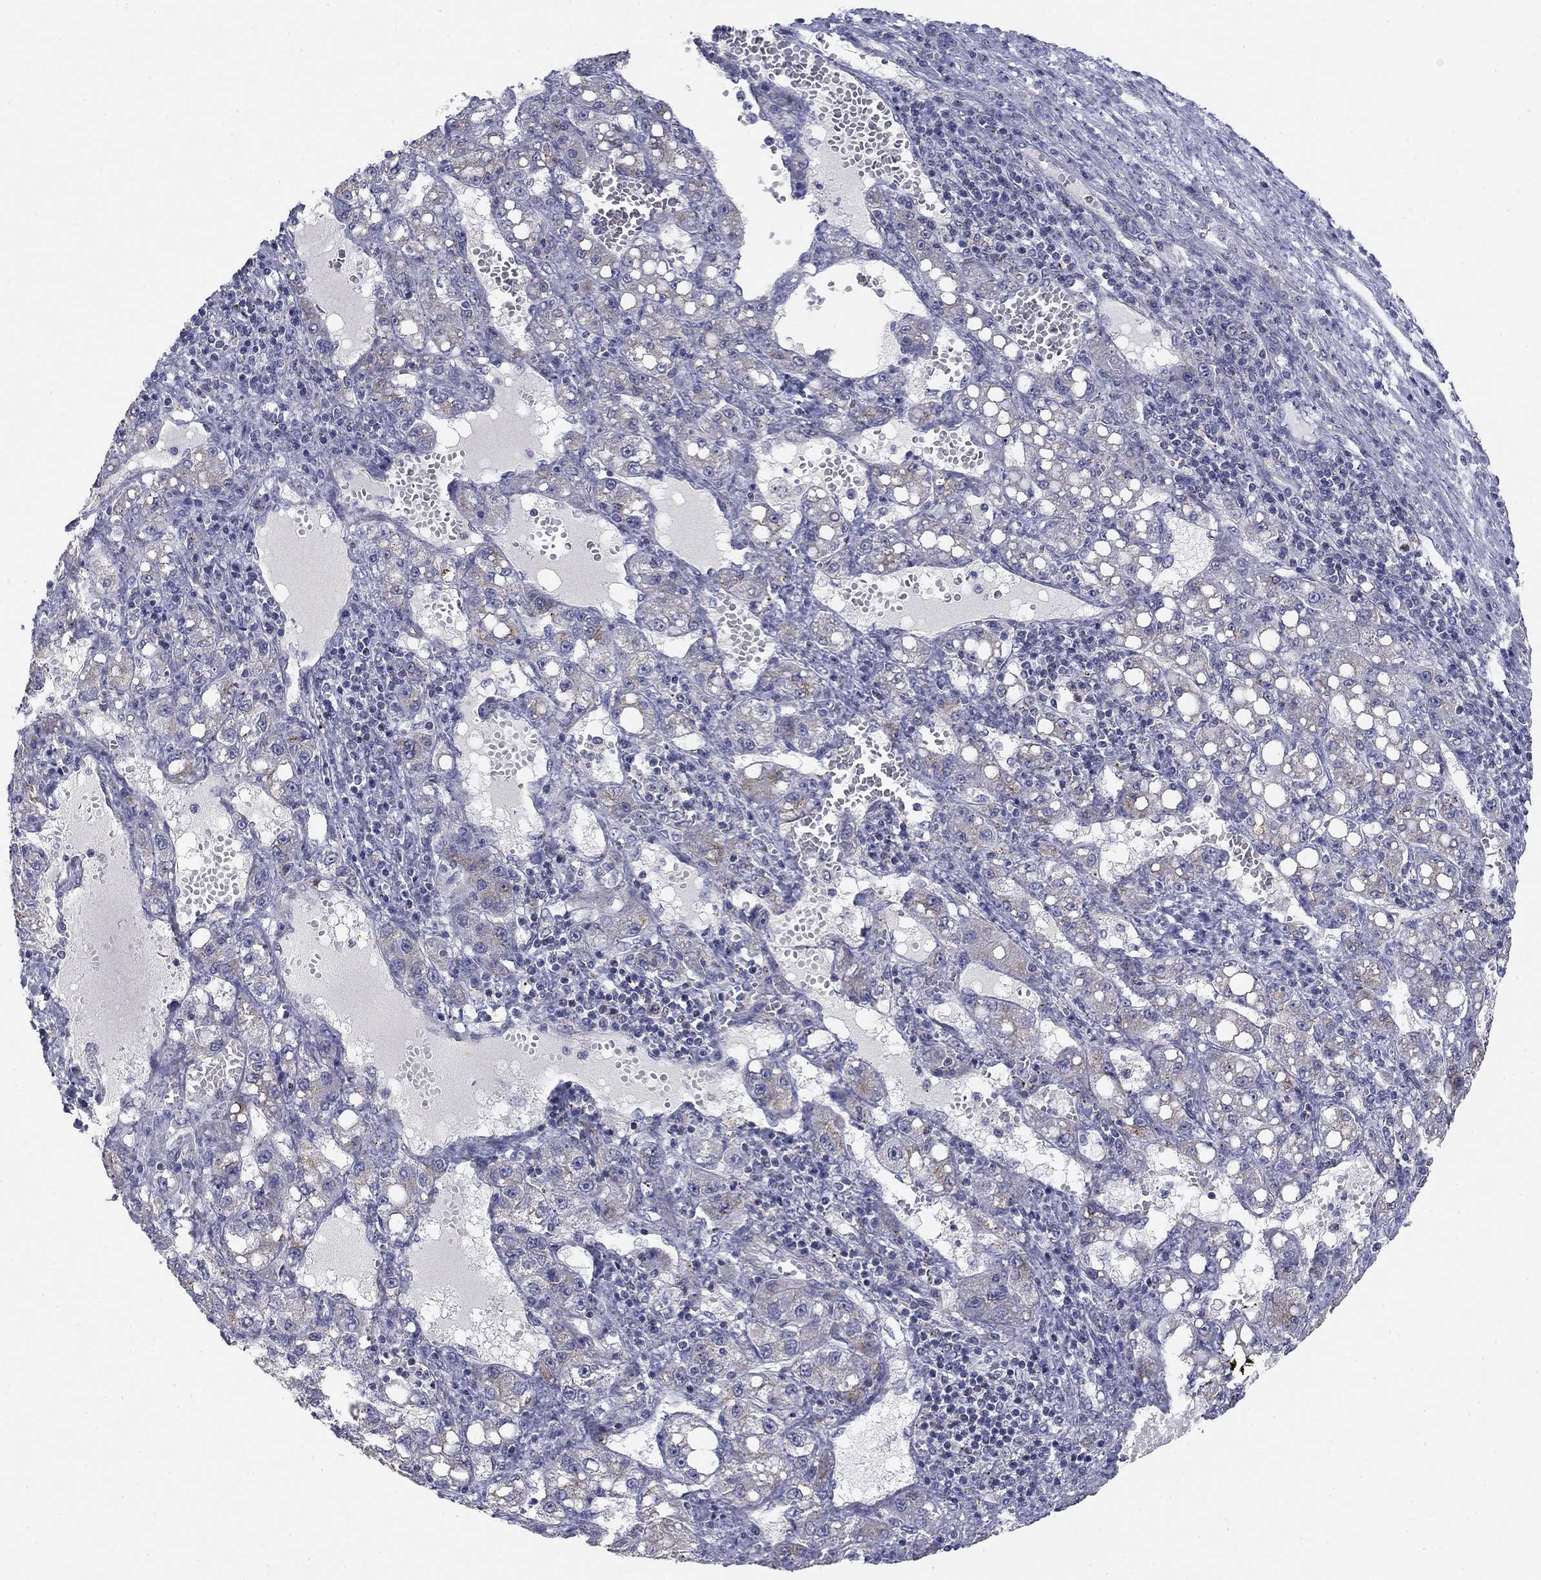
{"staining": {"intensity": "weak", "quantity": "<25%", "location": "cytoplasmic/membranous"}, "tissue": "liver cancer", "cell_type": "Tumor cells", "image_type": "cancer", "snomed": [{"axis": "morphology", "description": "Carcinoma, Hepatocellular, NOS"}, {"axis": "topography", "description": "Liver"}], "caption": "A high-resolution micrograph shows immunohistochemistry staining of liver cancer (hepatocellular carcinoma), which reveals no significant expression in tumor cells.", "gene": "SEPTIN3", "patient": {"sex": "female", "age": 65}}